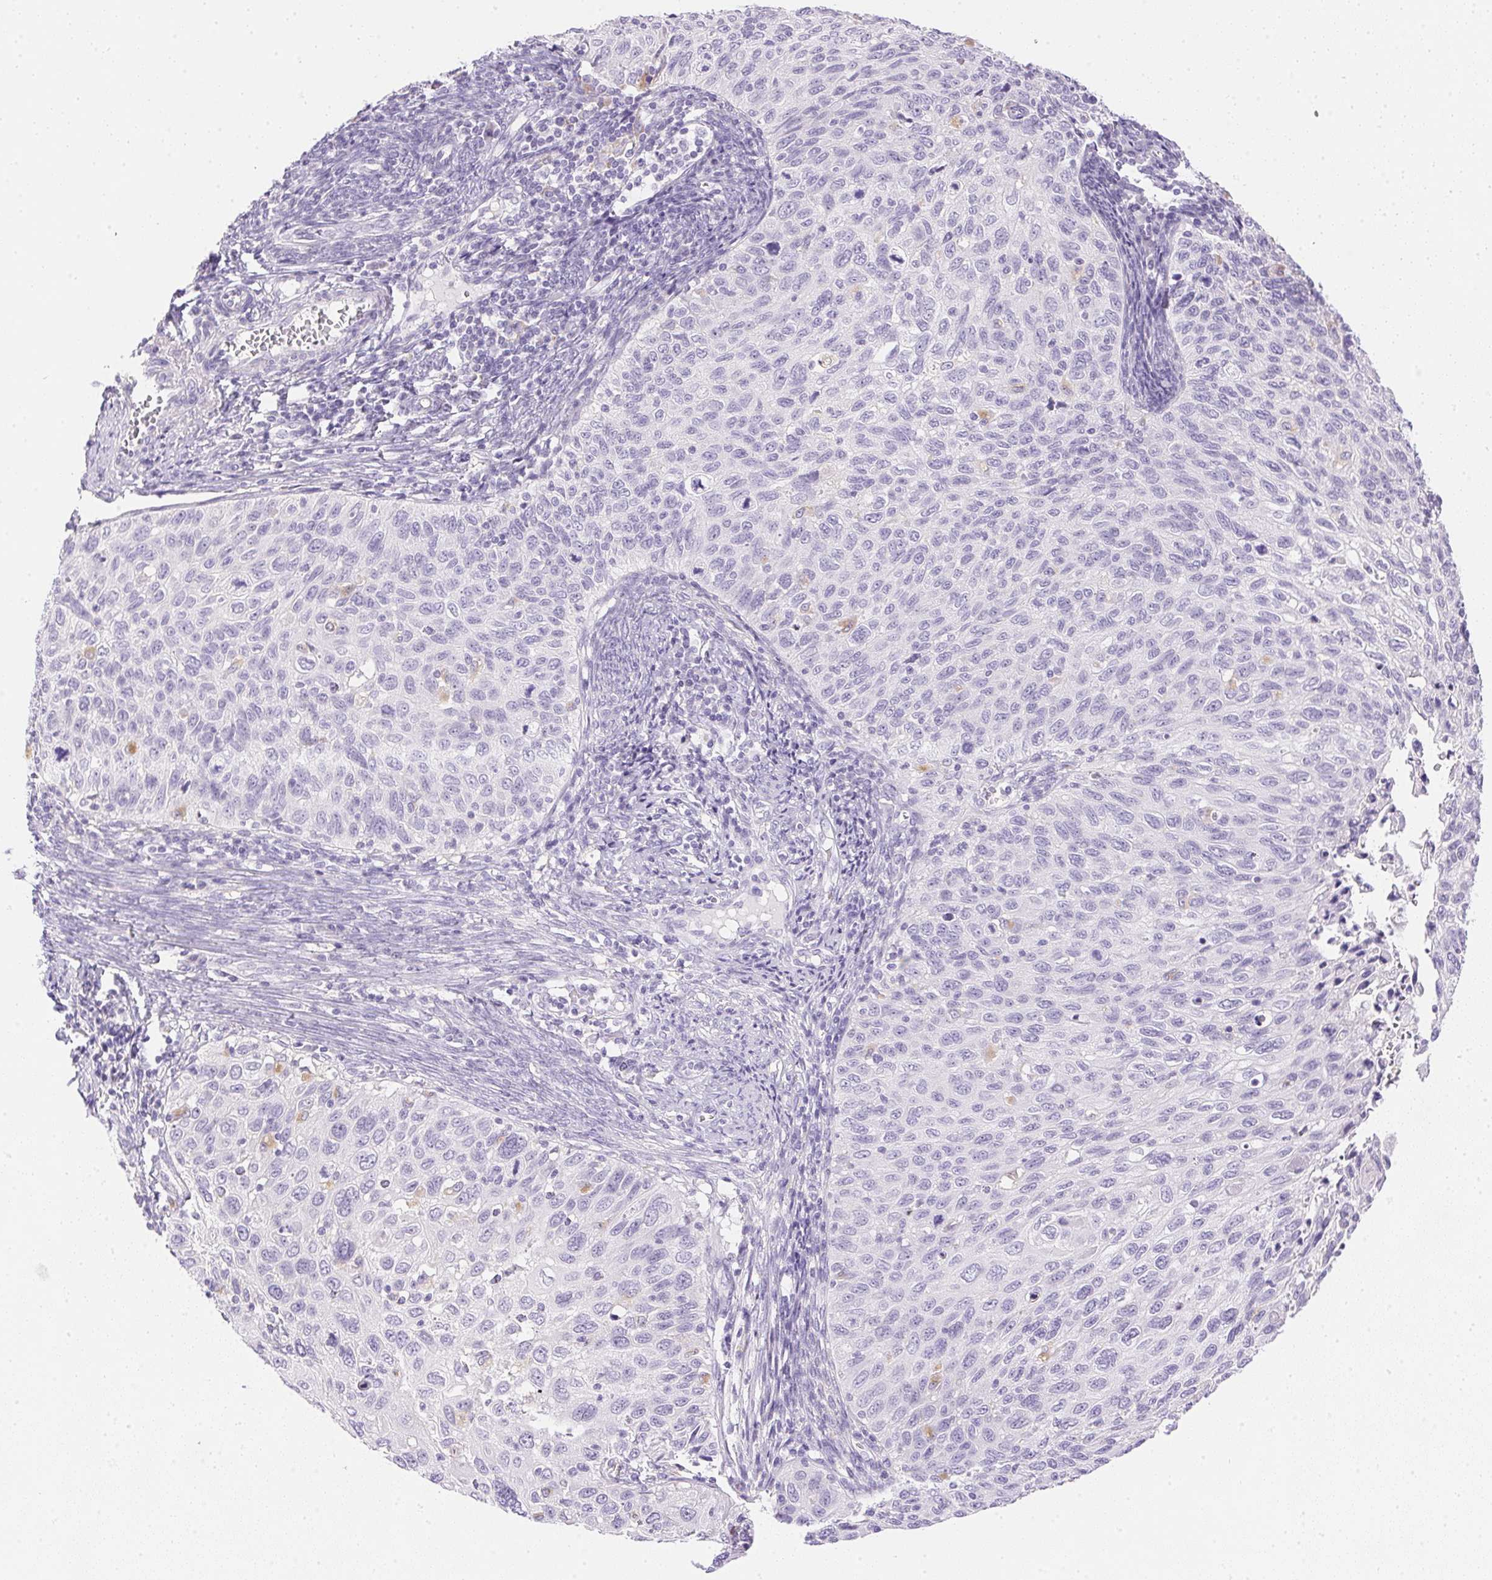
{"staining": {"intensity": "negative", "quantity": "none", "location": "none"}, "tissue": "cervical cancer", "cell_type": "Tumor cells", "image_type": "cancer", "snomed": [{"axis": "morphology", "description": "Squamous cell carcinoma, NOS"}, {"axis": "topography", "description": "Cervix"}], "caption": "The immunohistochemistry histopathology image has no significant staining in tumor cells of cervical squamous cell carcinoma tissue. Brightfield microscopy of immunohistochemistry stained with DAB (3,3'-diaminobenzidine) (brown) and hematoxylin (blue), captured at high magnification.", "gene": "ATP6V1G3", "patient": {"sex": "female", "age": 70}}